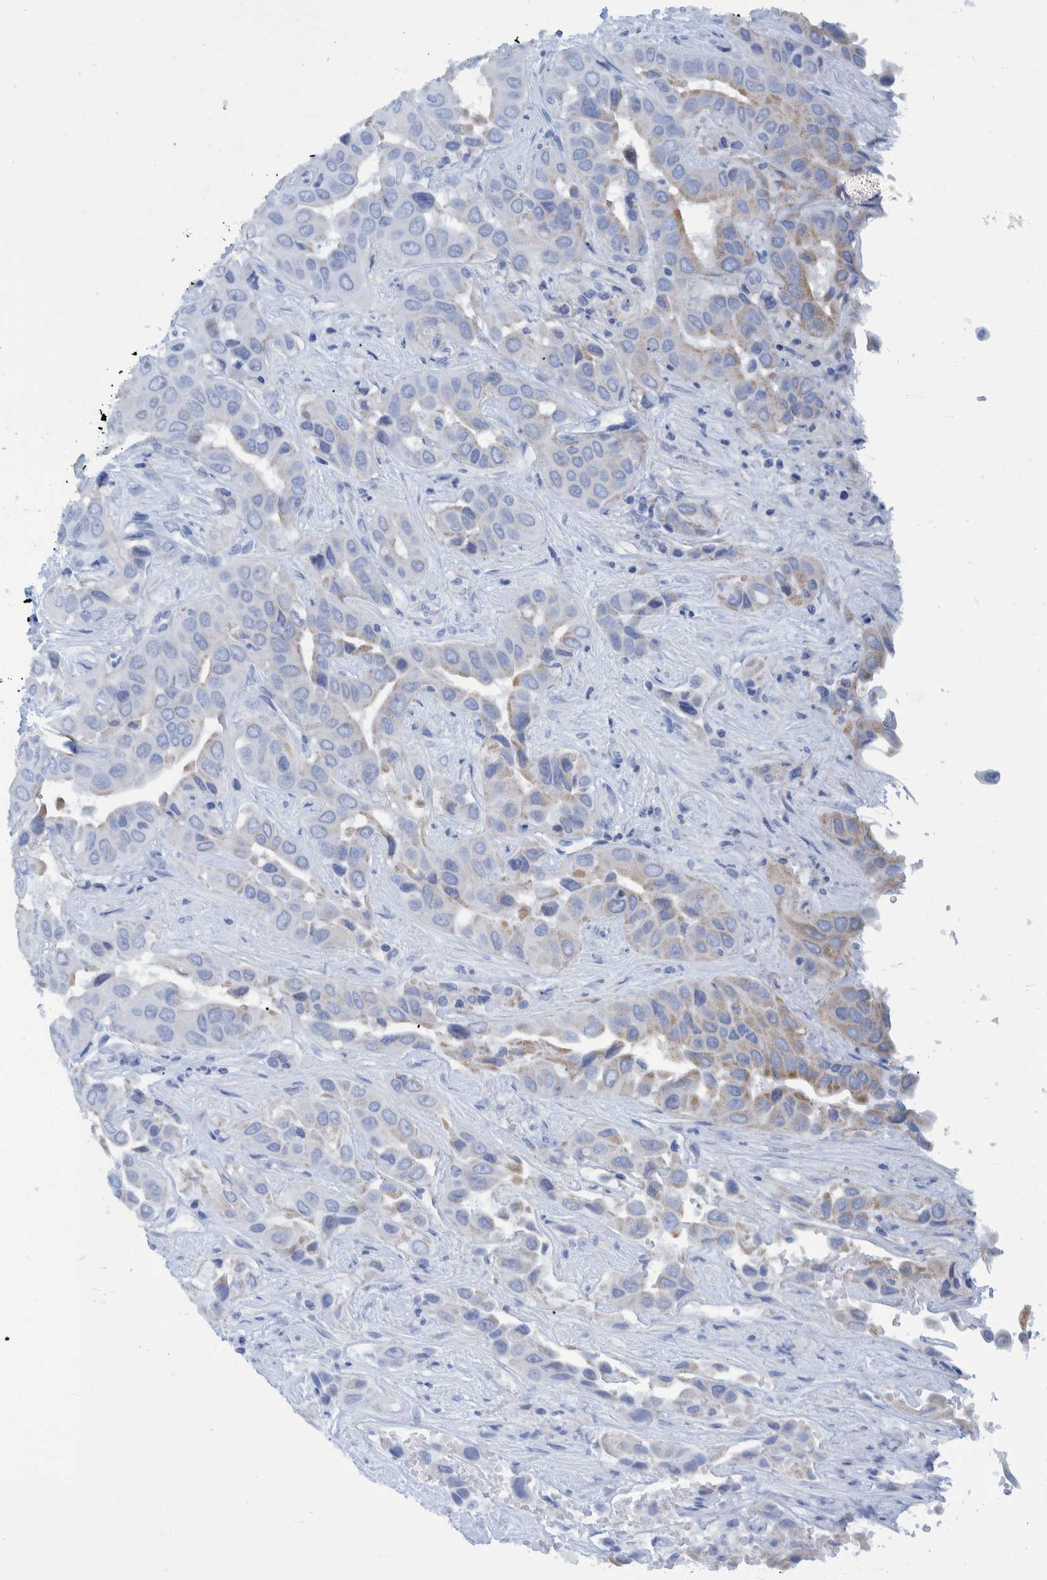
{"staining": {"intensity": "weak", "quantity": "<25%", "location": "cytoplasmic/membranous"}, "tissue": "liver cancer", "cell_type": "Tumor cells", "image_type": "cancer", "snomed": [{"axis": "morphology", "description": "Cholangiocarcinoma"}, {"axis": "topography", "description": "Liver"}], "caption": "Tumor cells are negative for brown protein staining in cholangiocarcinoma (liver).", "gene": "BZW2", "patient": {"sex": "female", "age": 52}}